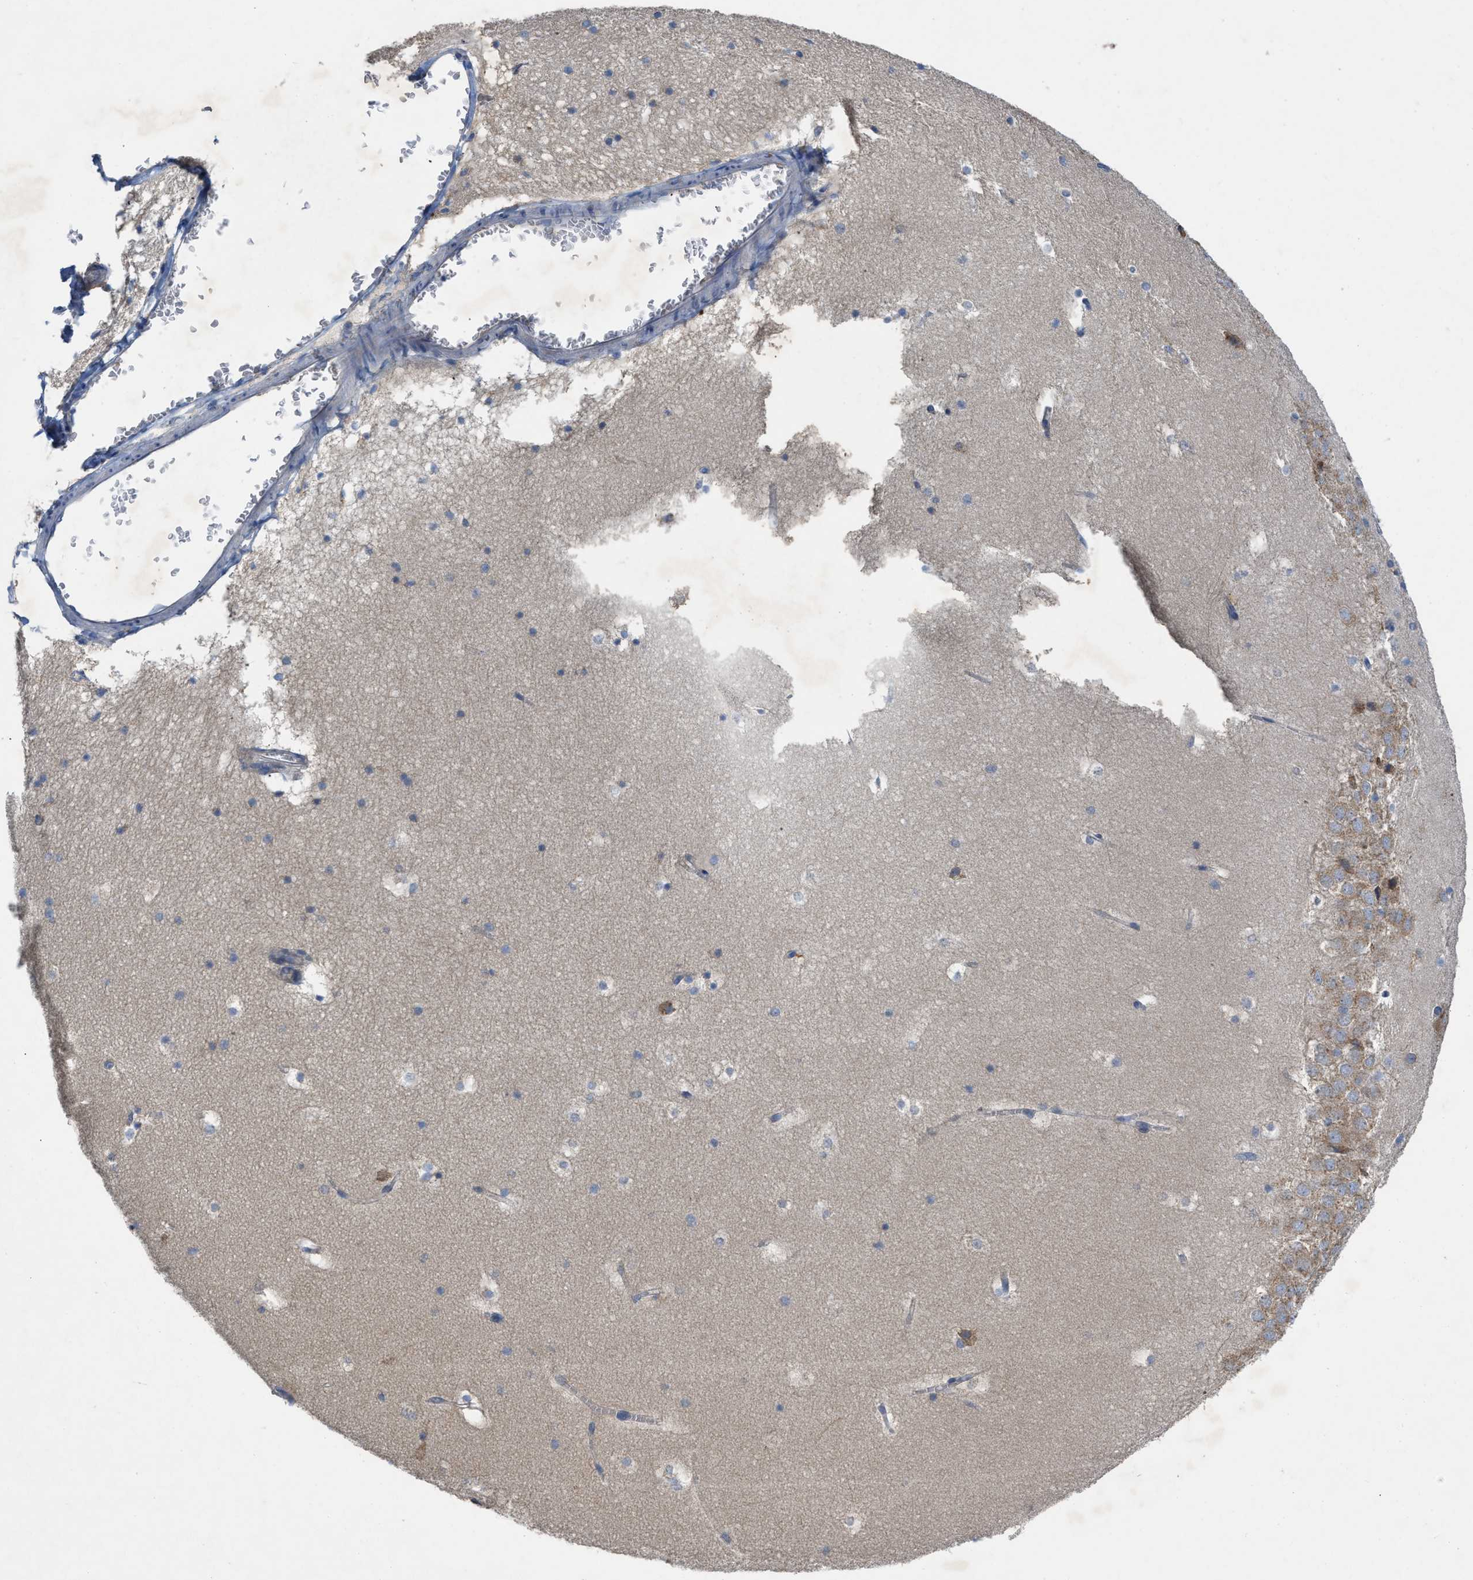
{"staining": {"intensity": "negative", "quantity": "none", "location": "none"}, "tissue": "hippocampus", "cell_type": "Glial cells", "image_type": "normal", "snomed": [{"axis": "morphology", "description": "Normal tissue, NOS"}, {"axis": "topography", "description": "Hippocampus"}], "caption": "Immunohistochemistry (IHC) photomicrograph of normal human hippocampus stained for a protein (brown), which shows no expression in glial cells.", "gene": "TMEM131", "patient": {"sex": "male", "age": 45}}